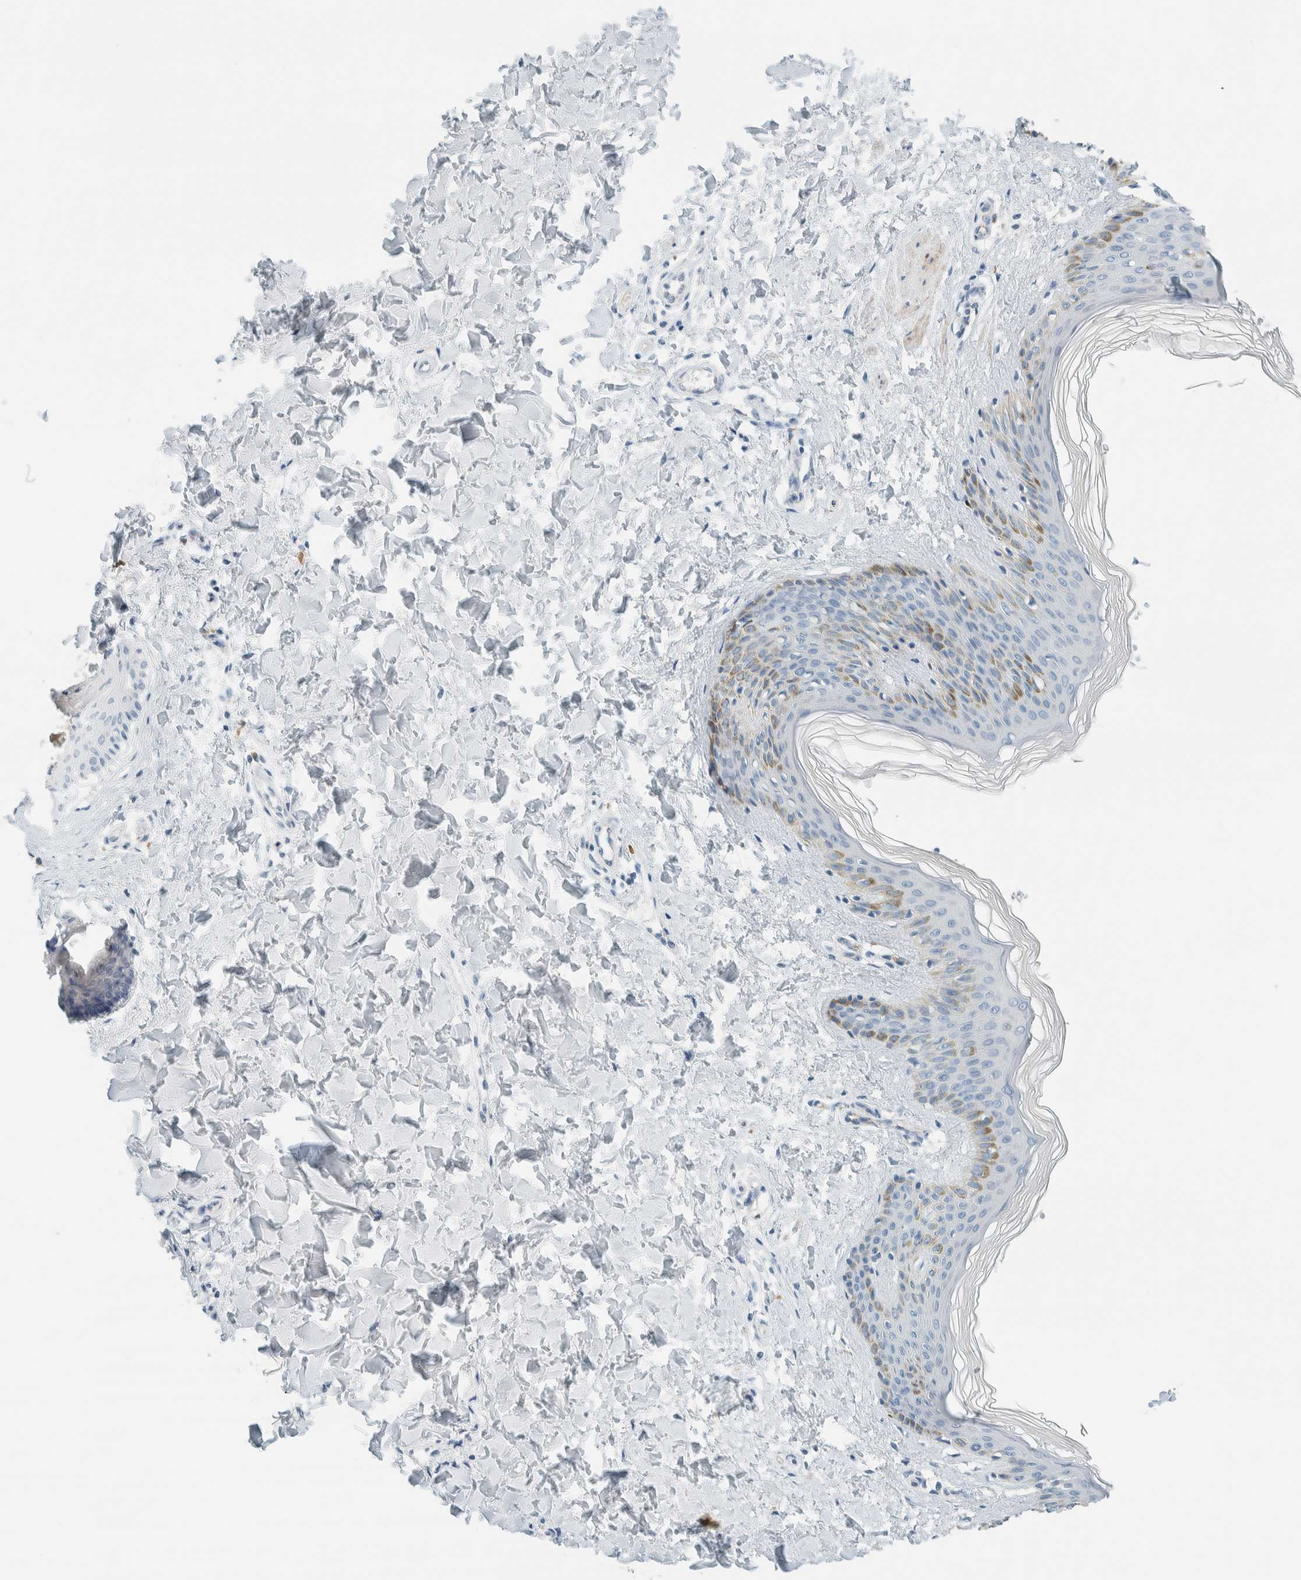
{"staining": {"intensity": "negative", "quantity": "none", "location": "none"}, "tissue": "skin", "cell_type": "Fibroblasts", "image_type": "normal", "snomed": [{"axis": "morphology", "description": "Normal tissue, NOS"}, {"axis": "morphology", "description": "Neoplasm, benign, NOS"}, {"axis": "topography", "description": "Skin"}, {"axis": "topography", "description": "Soft tissue"}], "caption": "The photomicrograph demonstrates no staining of fibroblasts in benign skin. (DAB (3,3'-diaminobenzidine) IHC with hematoxylin counter stain).", "gene": "SLFN12", "patient": {"sex": "male", "age": 26}}